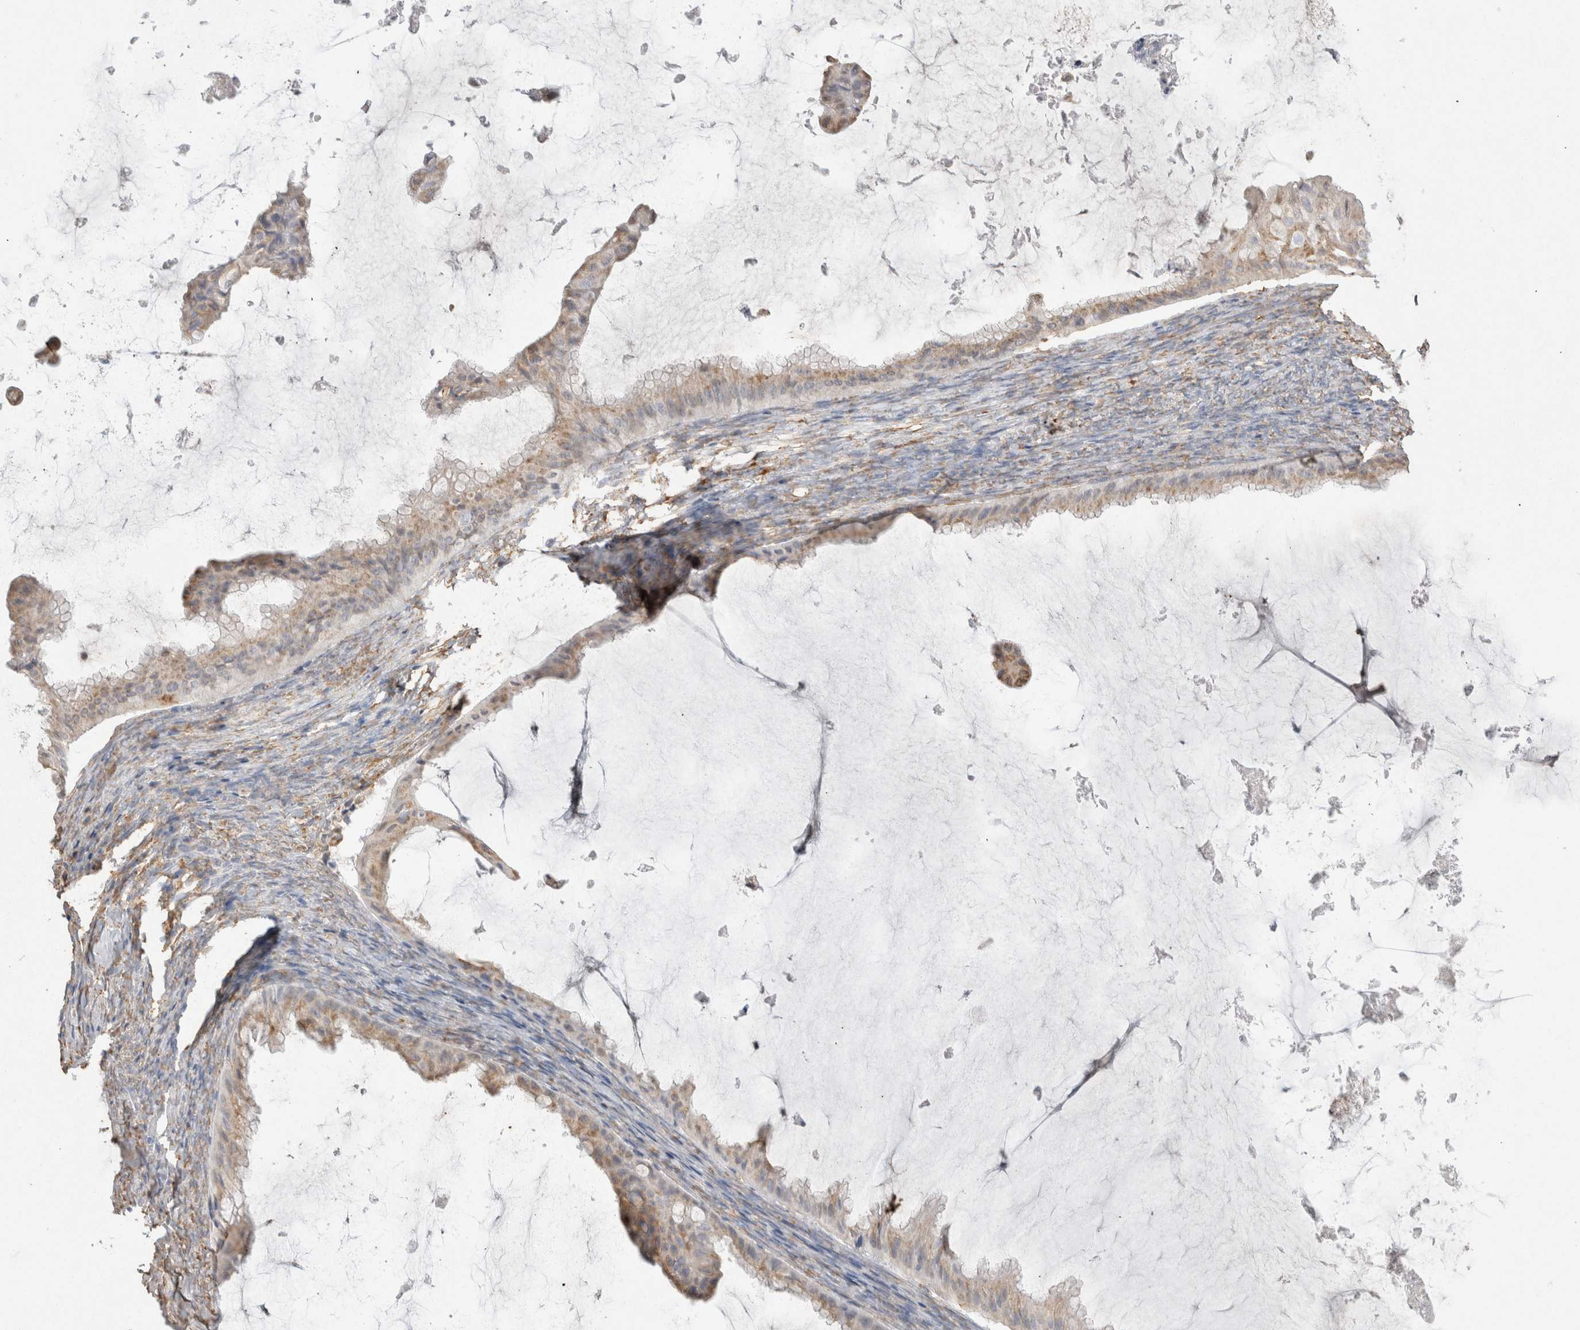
{"staining": {"intensity": "weak", "quantity": ">75%", "location": "cytoplasmic/membranous"}, "tissue": "ovarian cancer", "cell_type": "Tumor cells", "image_type": "cancer", "snomed": [{"axis": "morphology", "description": "Cystadenocarcinoma, mucinous, NOS"}, {"axis": "topography", "description": "Ovary"}], "caption": "Protein expression analysis of human mucinous cystadenocarcinoma (ovarian) reveals weak cytoplasmic/membranous staining in approximately >75% of tumor cells.", "gene": "LRPAP1", "patient": {"sex": "female", "age": 61}}